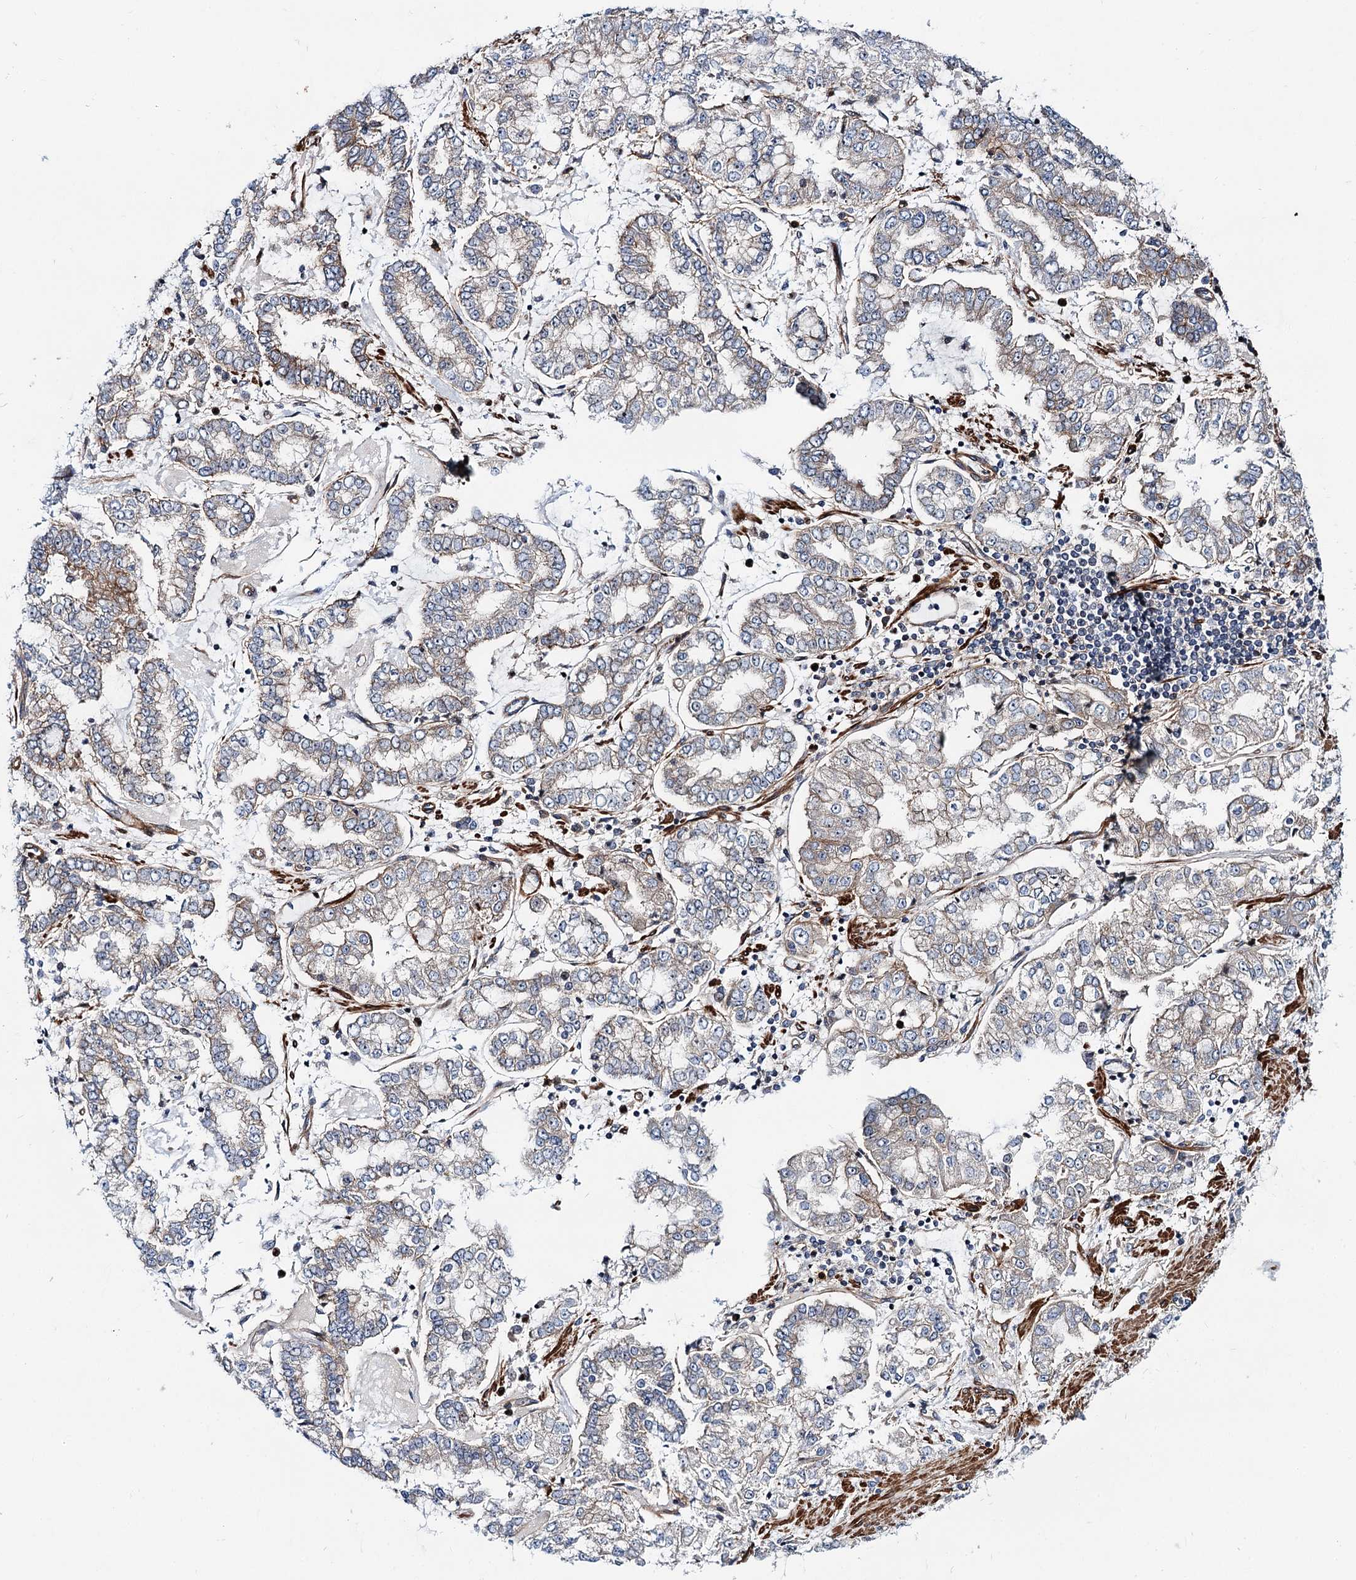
{"staining": {"intensity": "weak", "quantity": "<25%", "location": "cytoplasmic/membranous"}, "tissue": "stomach cancer", "cell_type": "Tumor cells", "image_type": "cancer", "snomed": [{"axis": "morphology", "description": "Adenocarcinoma, NOS"}, {"axis": "topography", "description": "Stomach"}], "caption": "A high-resolution image shows immunohistochemistry (IHC) staining of stomach adenocarcinoma, which displays no significant staining in tumor cells.", "gene": "THAP9", "patient": {"sex": "male", "age": 76}}